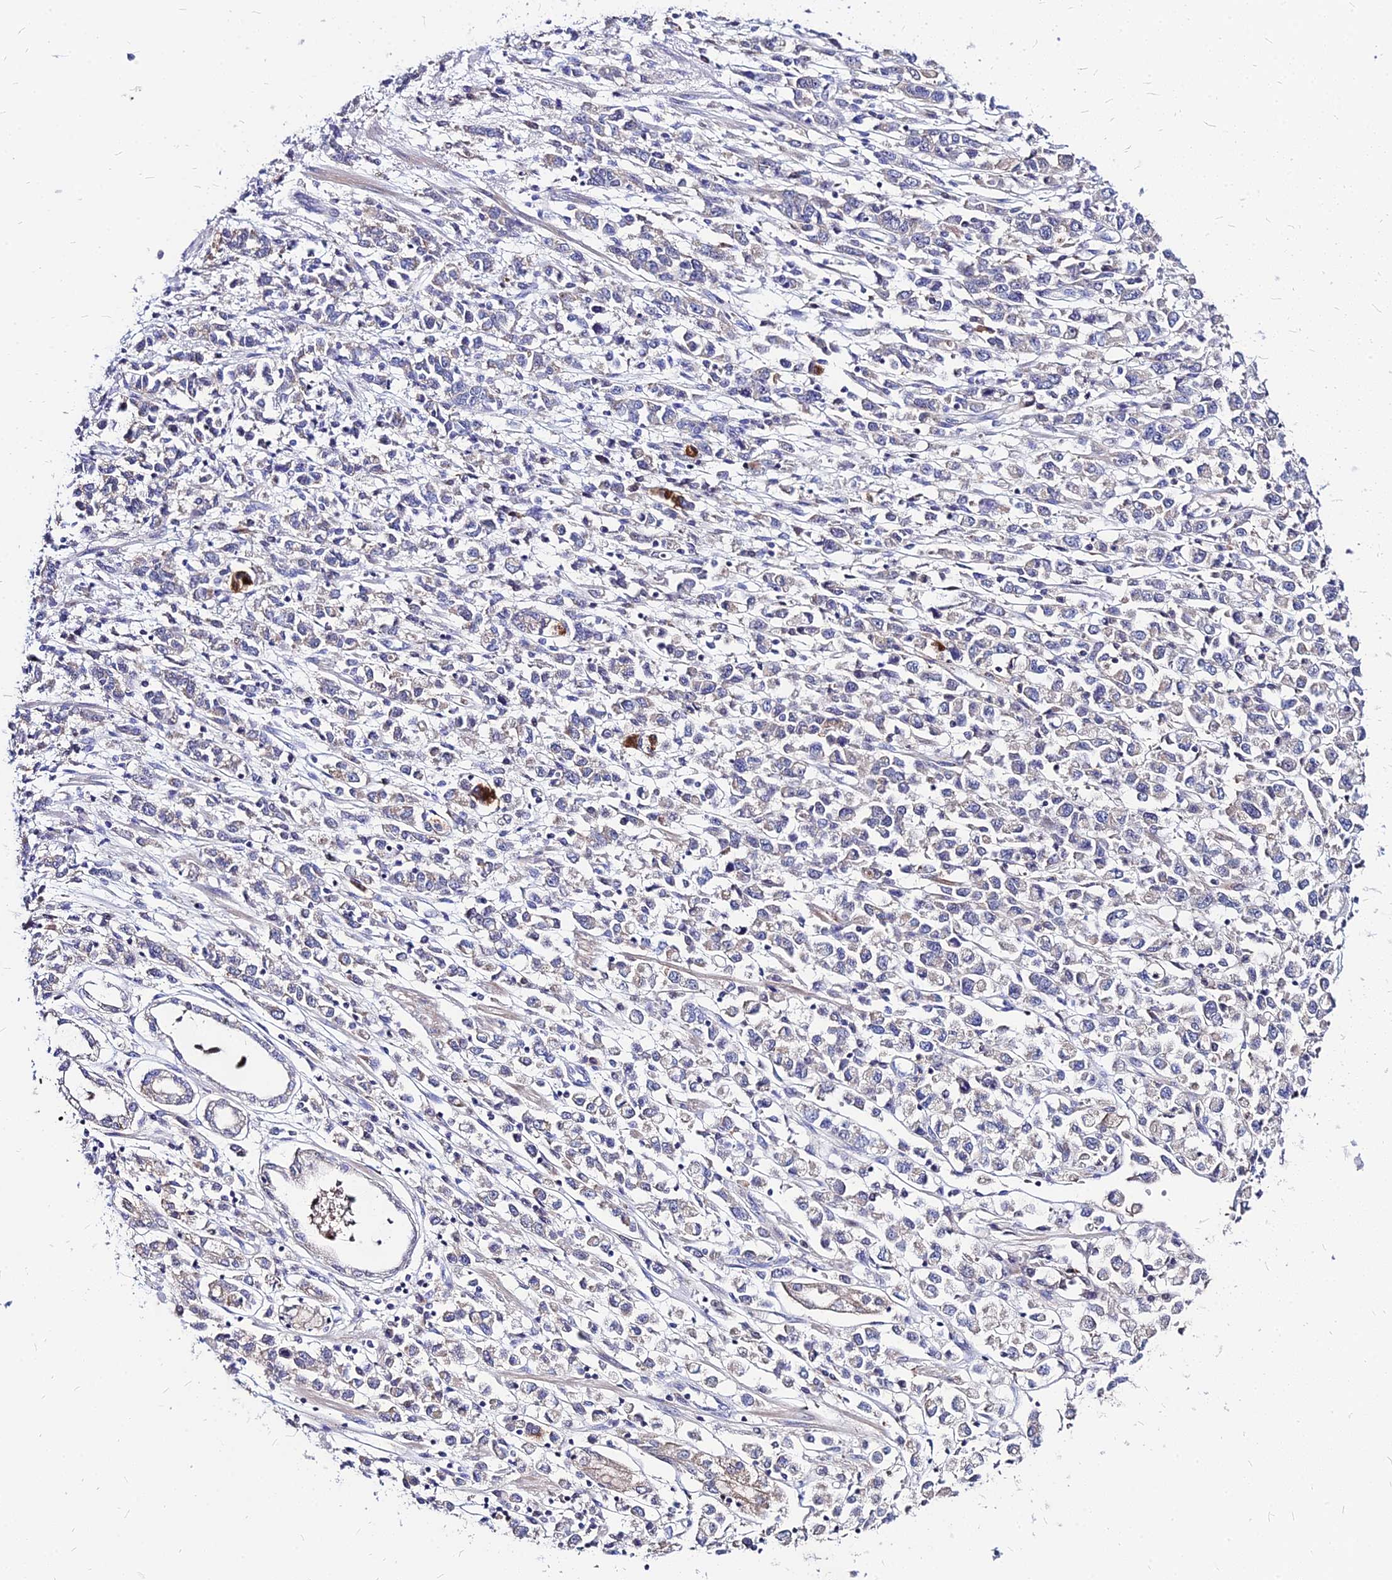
{"staining": {"intensity": "negative", "quantity": "none", "location": "none"}, "tissue": "stomach cancer", "cell_type": "Tumor cells", "image_type": "cancer", "snomed": [{"axis": "morphology", "description": "Adenocarcinoma, NOS"}, {"axis": "topography", "description": "Stomach"}], "caption": "Photomicrograph shows no protein expression in tumor cells of stomach cancer (adenocarcinoma) tissue.", "gene": "ACSM6", "patient": {"sex": "female", "age": 76}}